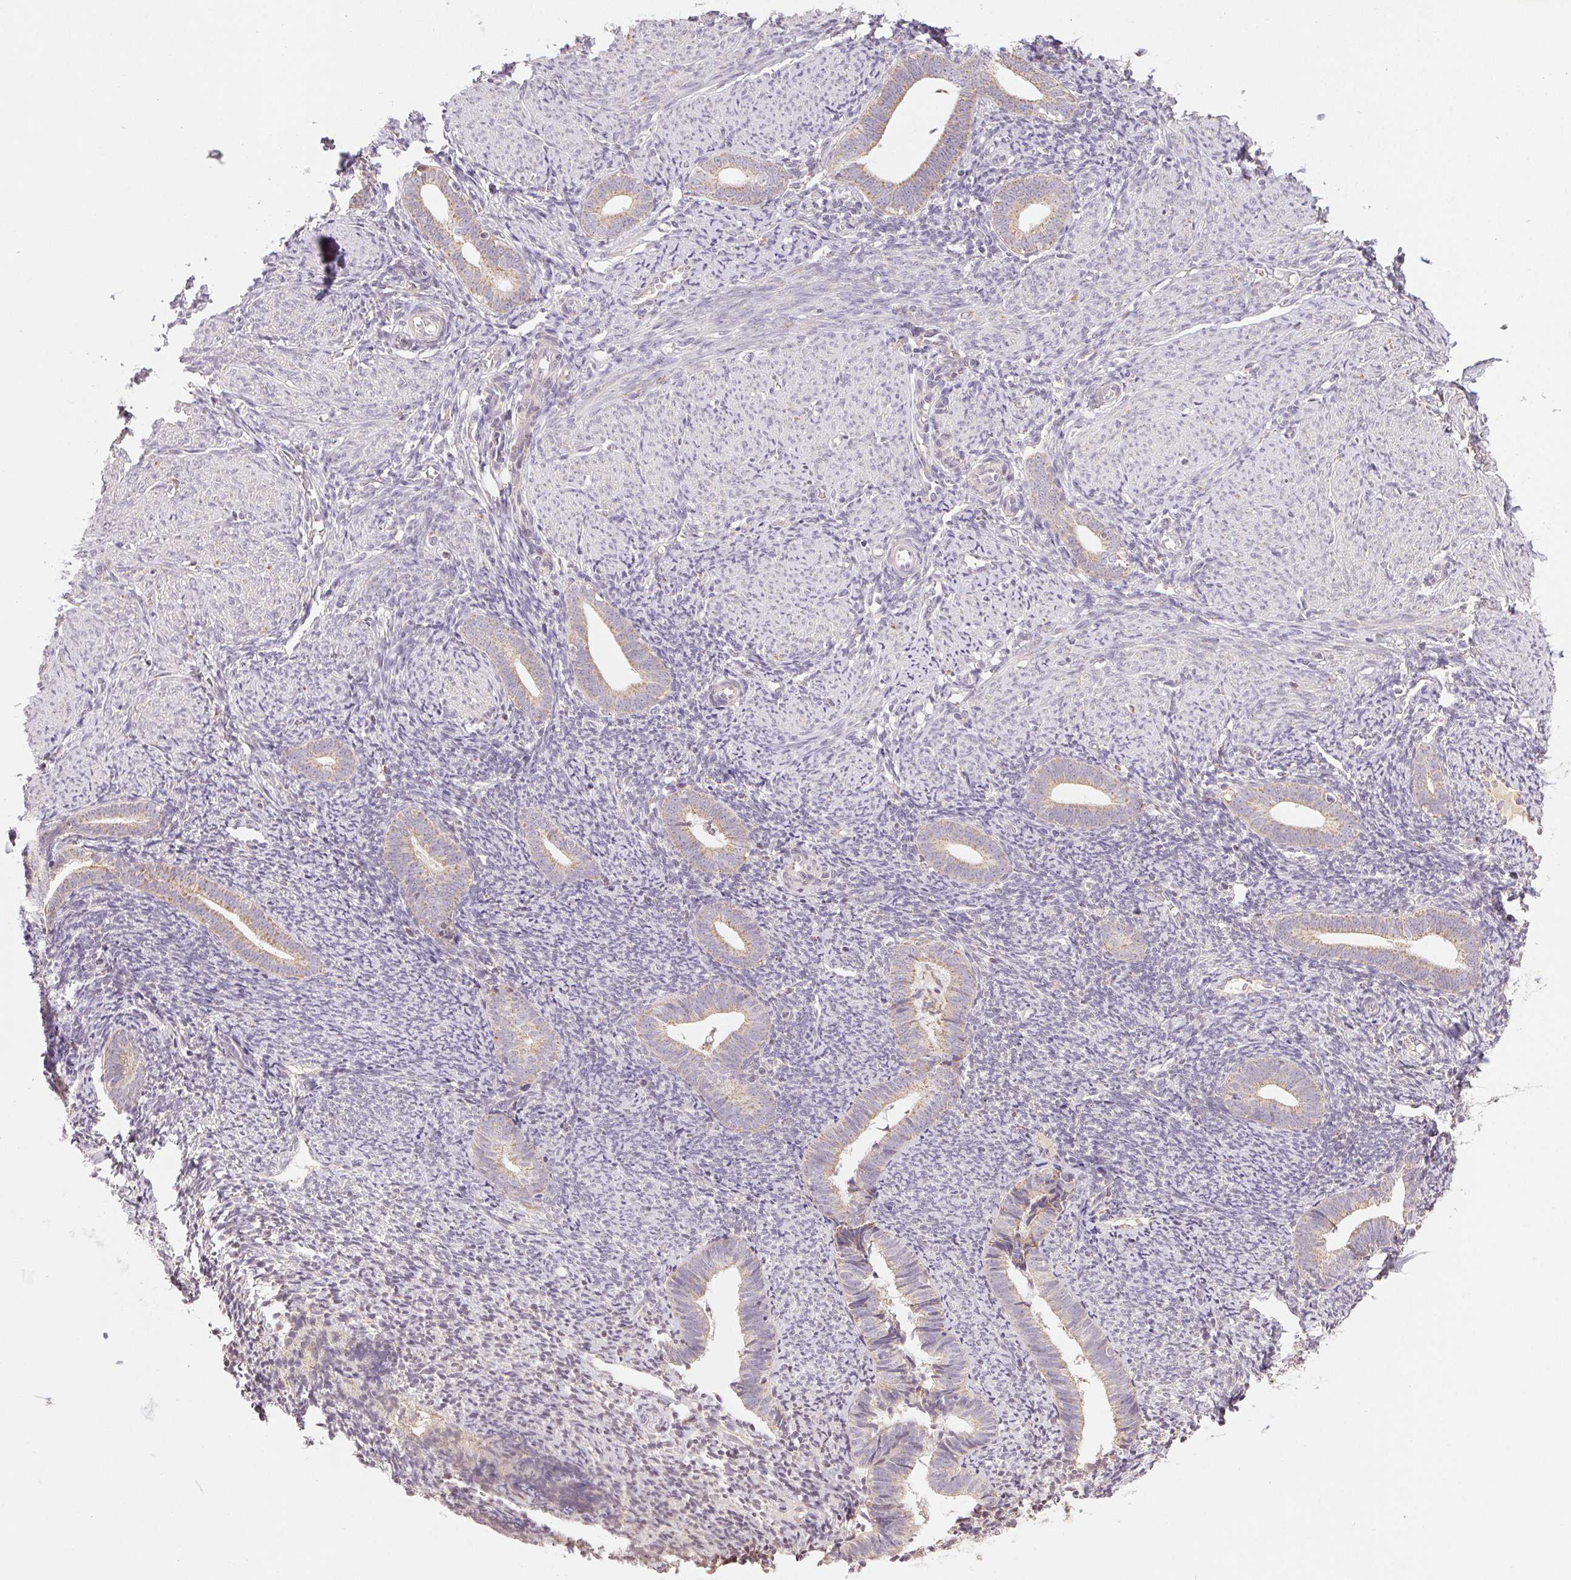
{"staining": {"intensity": "negative", "quantity": "none", "location": "none"}, "tissue": "endometrium", "cell_type": "Cells in endometrial stroma", "image_type": "normal", "snomed": [{"axis": "morphology", "description": "Normal tissue, NOS"}, {"axis": "topography", "description": "Endometrium"}], "caption": "Immunohistochemistry of normal human endometrium demonstrates no expression in cells in endometrial stroma.", "gene": "CLASP1", "patient": {"sex": "female", "age": 39}}